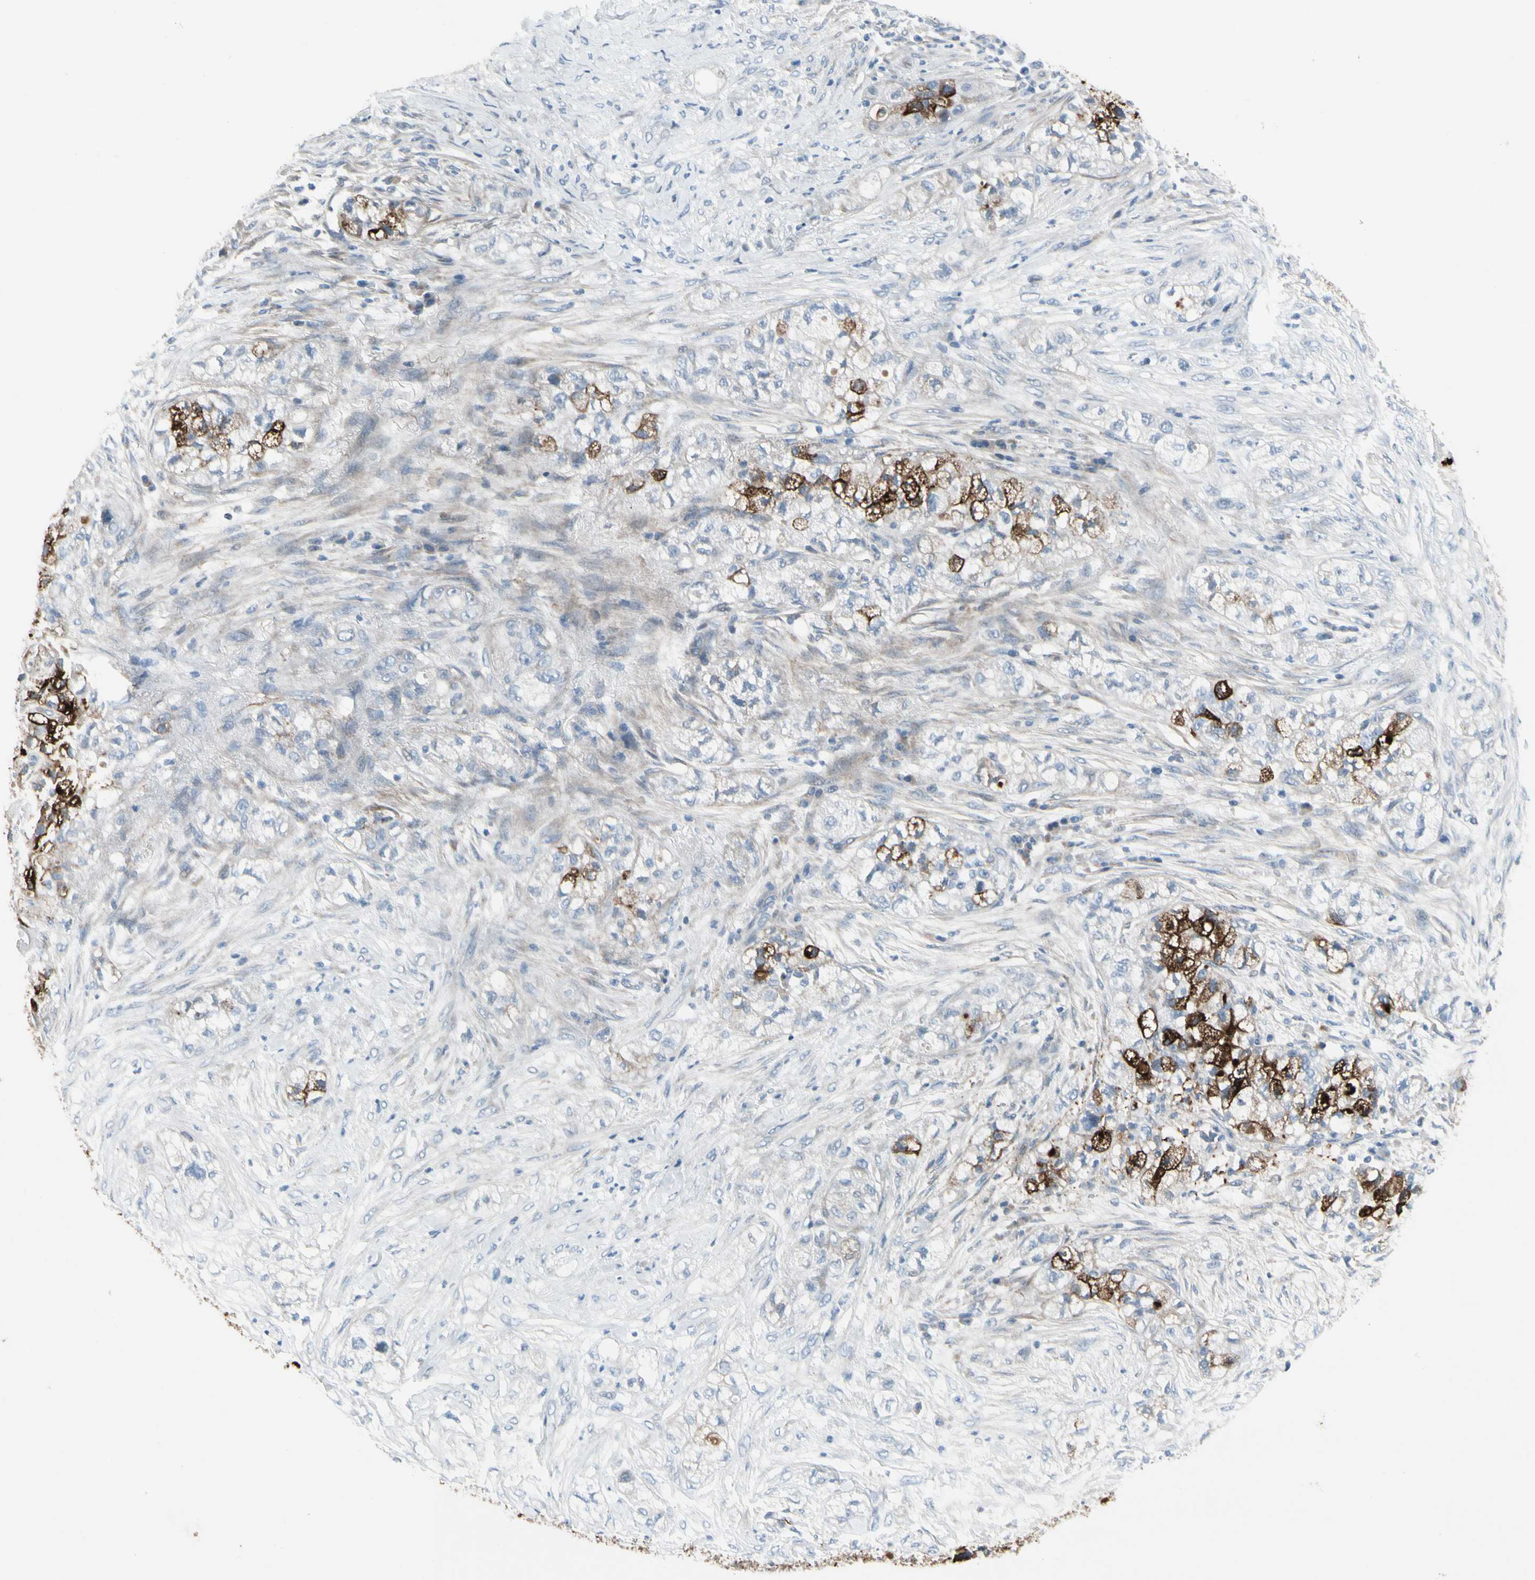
{"staining": {"intensity": "strong", "quantity": "25%-75%", "location": "cytoplasmic/membranous"}, "tissue": "pancreatic cancer", "cell_type": "Tumor cells", "image_type": "cancer", "snomed": [{"axis": "morphology", "description": "Adenocarcinoma, NOS"}, {"axis": "topography", "description": "Pancreas"}], "caption": "The histopathology image displays staining of pancreatic cancer, revealing strong cytoplasmic/membranous protein positivity (brown color) within tumor cells.", "gene": "PIGR", "patient": {"sex": "female", "age": 78}}